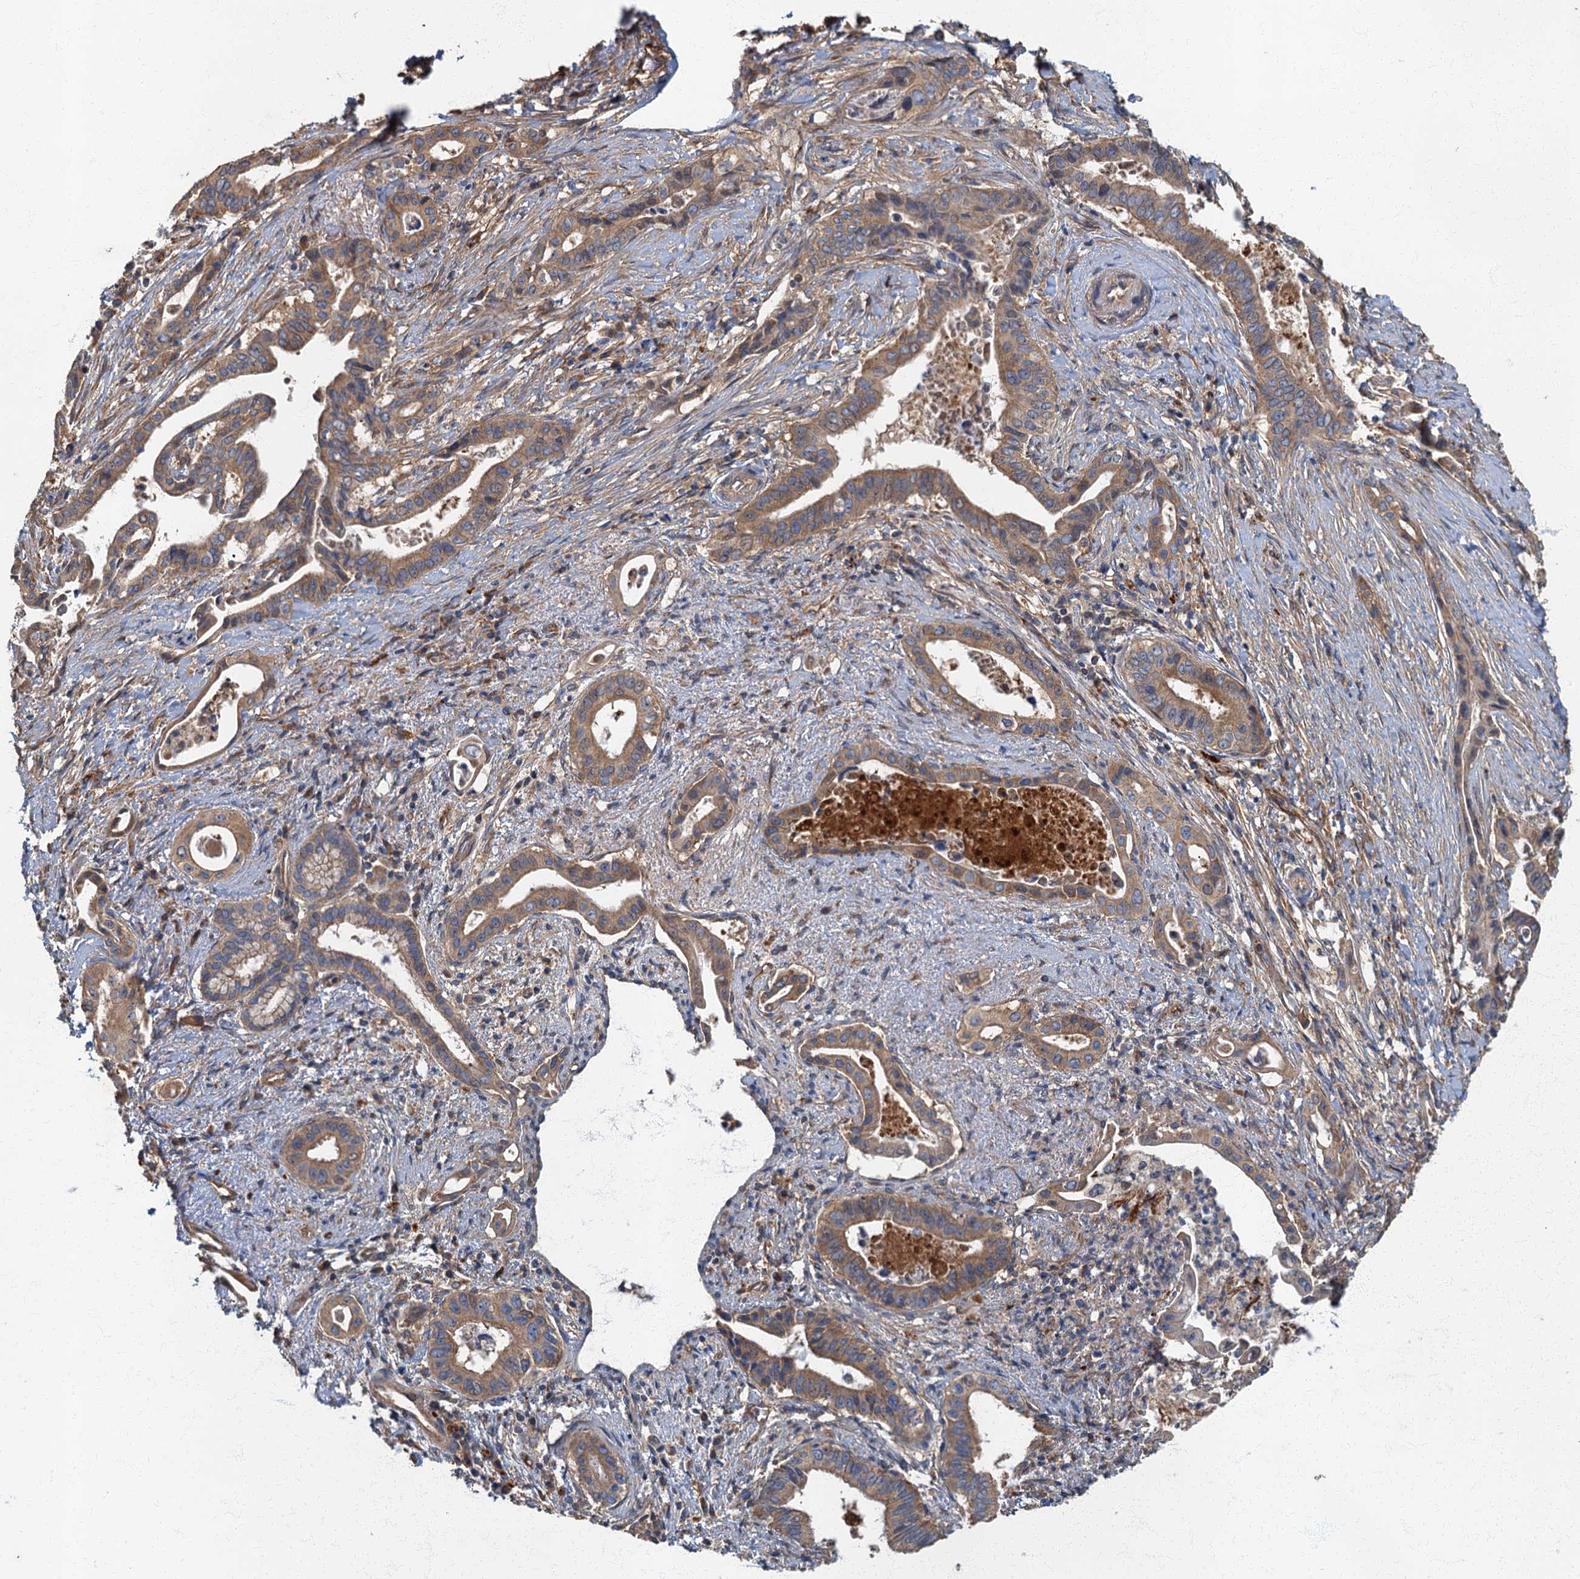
{"staining": {"intensity": "moderate", "quantity": ">75%", "location": "cytoplasmic/membranous"}, "tissue": "pancreatic cancer", "cell_type": "Tumor cells", "image_type": "cancer", "snomed": [{"axis": "morphology", "description": "Adenocarcinoma, NOS"}, {"axis": "topography", "description": "Pancreas"}], "caption": "Immunohistochemical staining of pancreatic adenocarcinoma shows medium levels of moderate cytoplasmic/membranous protein positivity in approximately >75% of tumor cells. Using DAB (3,3'-diaminobenzidine) (brown) and hematoxylin (blue) stains, captured at high magnification using brightfield microscopy.", "gene": "ARL11", "patient": {"sex": "female", "age": 77}}